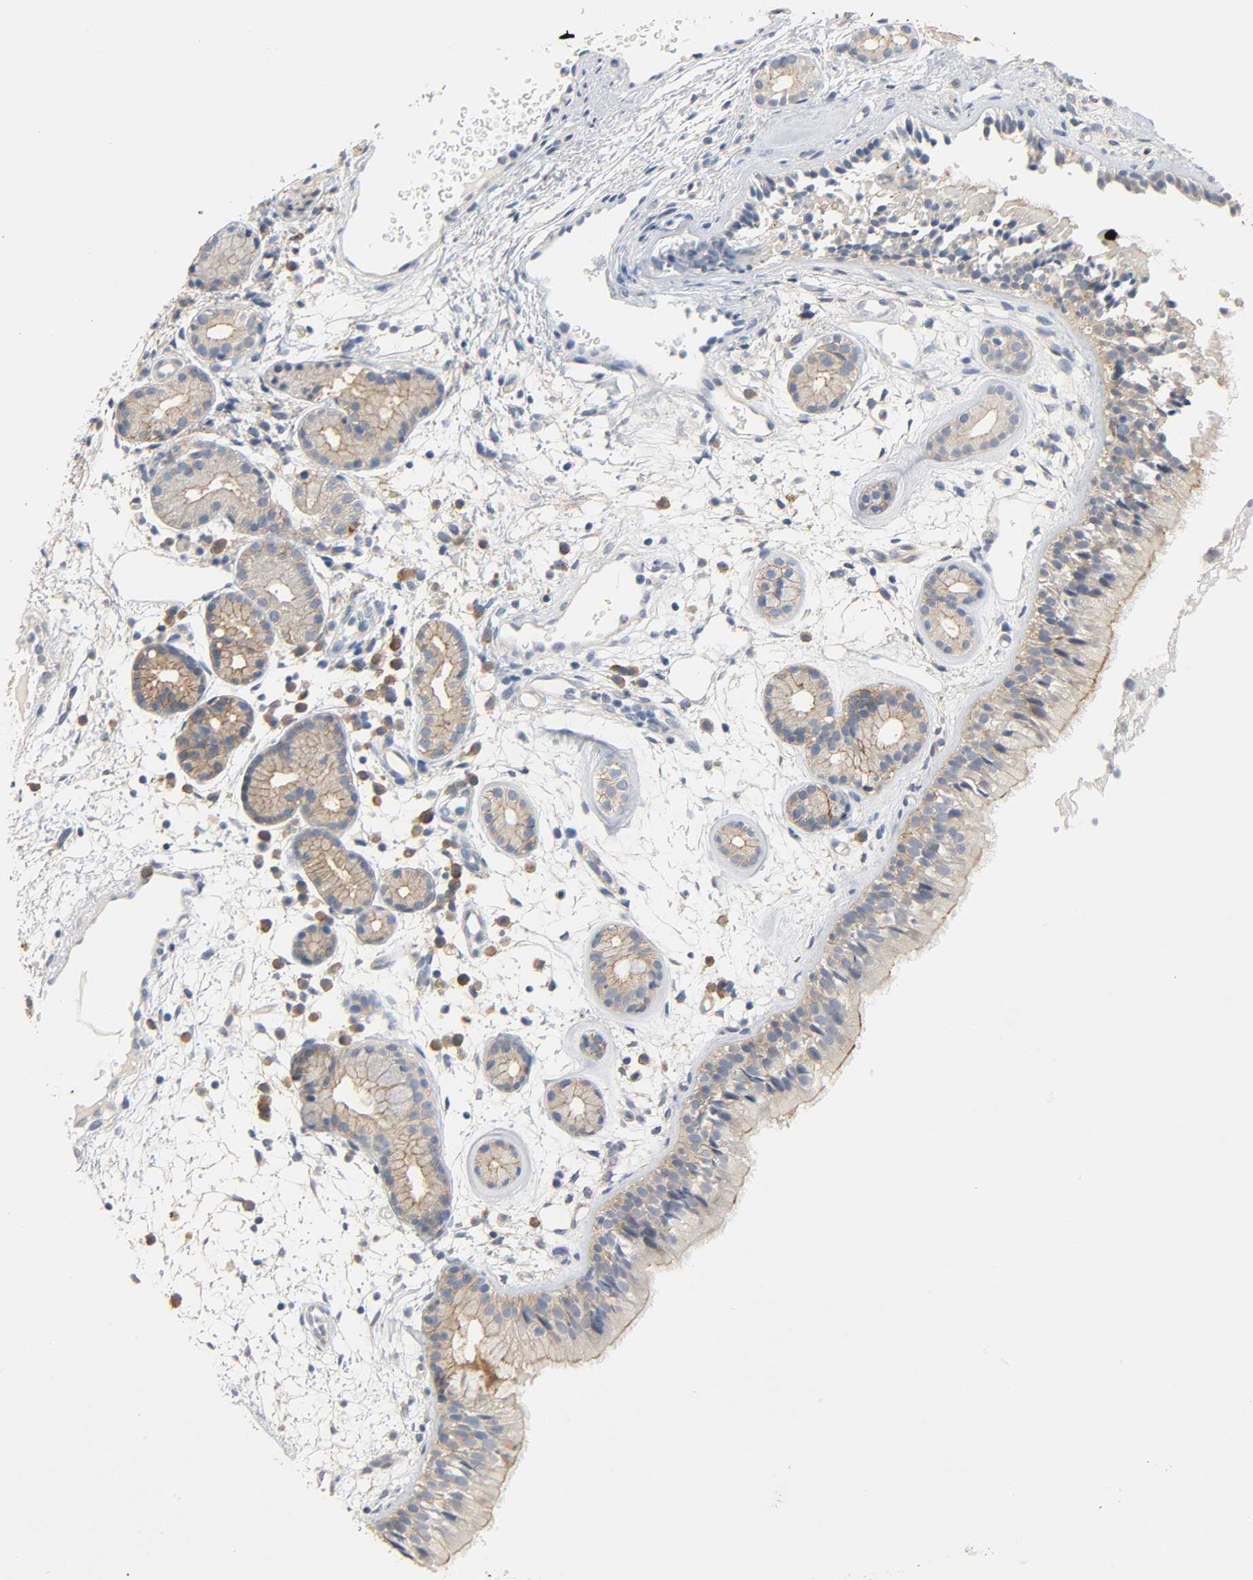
{"staining": {"intensity": "moderate", "quantity": ">75%", "location": "cytoplasmic/membranous"}, "tissue": "nasopharynx", "cell_type": "Respiratory epithelial cells", "image_type": "normal", "snomed": [{"axis": "morphology", "description": "Normal tissue, NOS"}, {"axis": "morphology", "description": "Inflammation, NOS"}, {"axis": "topography", "description": "Nasopharynx"}], "caption": "IHC micrograph of benign nasopharynx: nasopharynx stained using immunohistochemistry (IHC) reveals medium levels of moderate protein expression localized specifically in the cytoplasmic/membranous of respiratory epithelial cells, appearing as a cytoplasmic/membranous brown color.", "gene": "ARPC1A", "patient": {"sex": "female", "age": 55}}